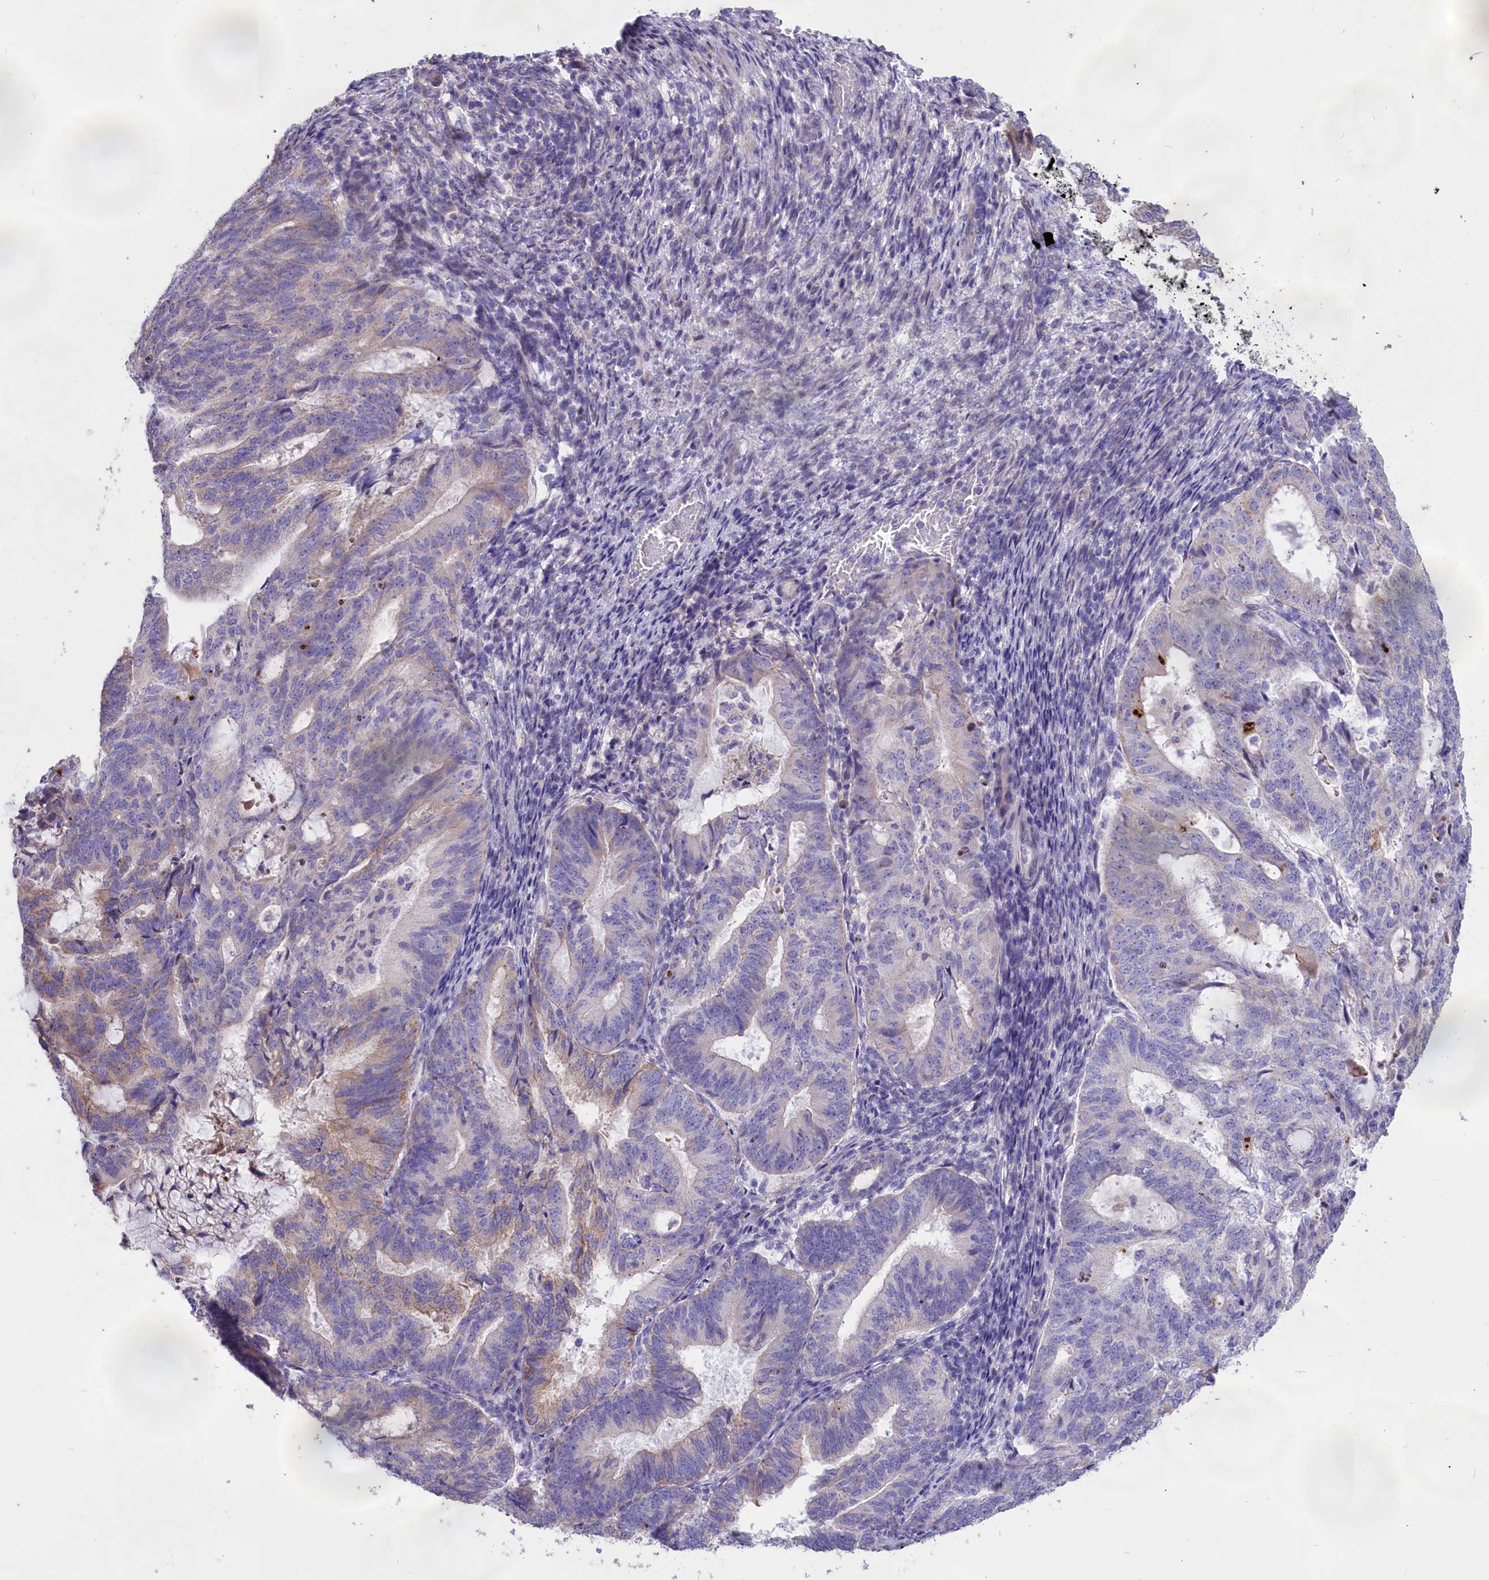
{"staining": {"intensity": "weak", "quantity": "<25%", "location": "cytoplasmic/membranous"}, "tissue": "endometrial cancer", "cell_type": "Tumor cells", "image_type": "cancer", "snomed": [{"axis": "morphology", "description": "Adenocarcinoma, NOS"}, {"axis": "topography", "description": "Endometrium"}], "caption": "This histopathology image is of endometrial cancer stained with immunohistochemistry to label a protein in brown with the nuclei are counter-stained blue. There is no positivity in tumor cells.", "gene": "CYP2U1", "patient": {"sex": "female", "age": 70}}